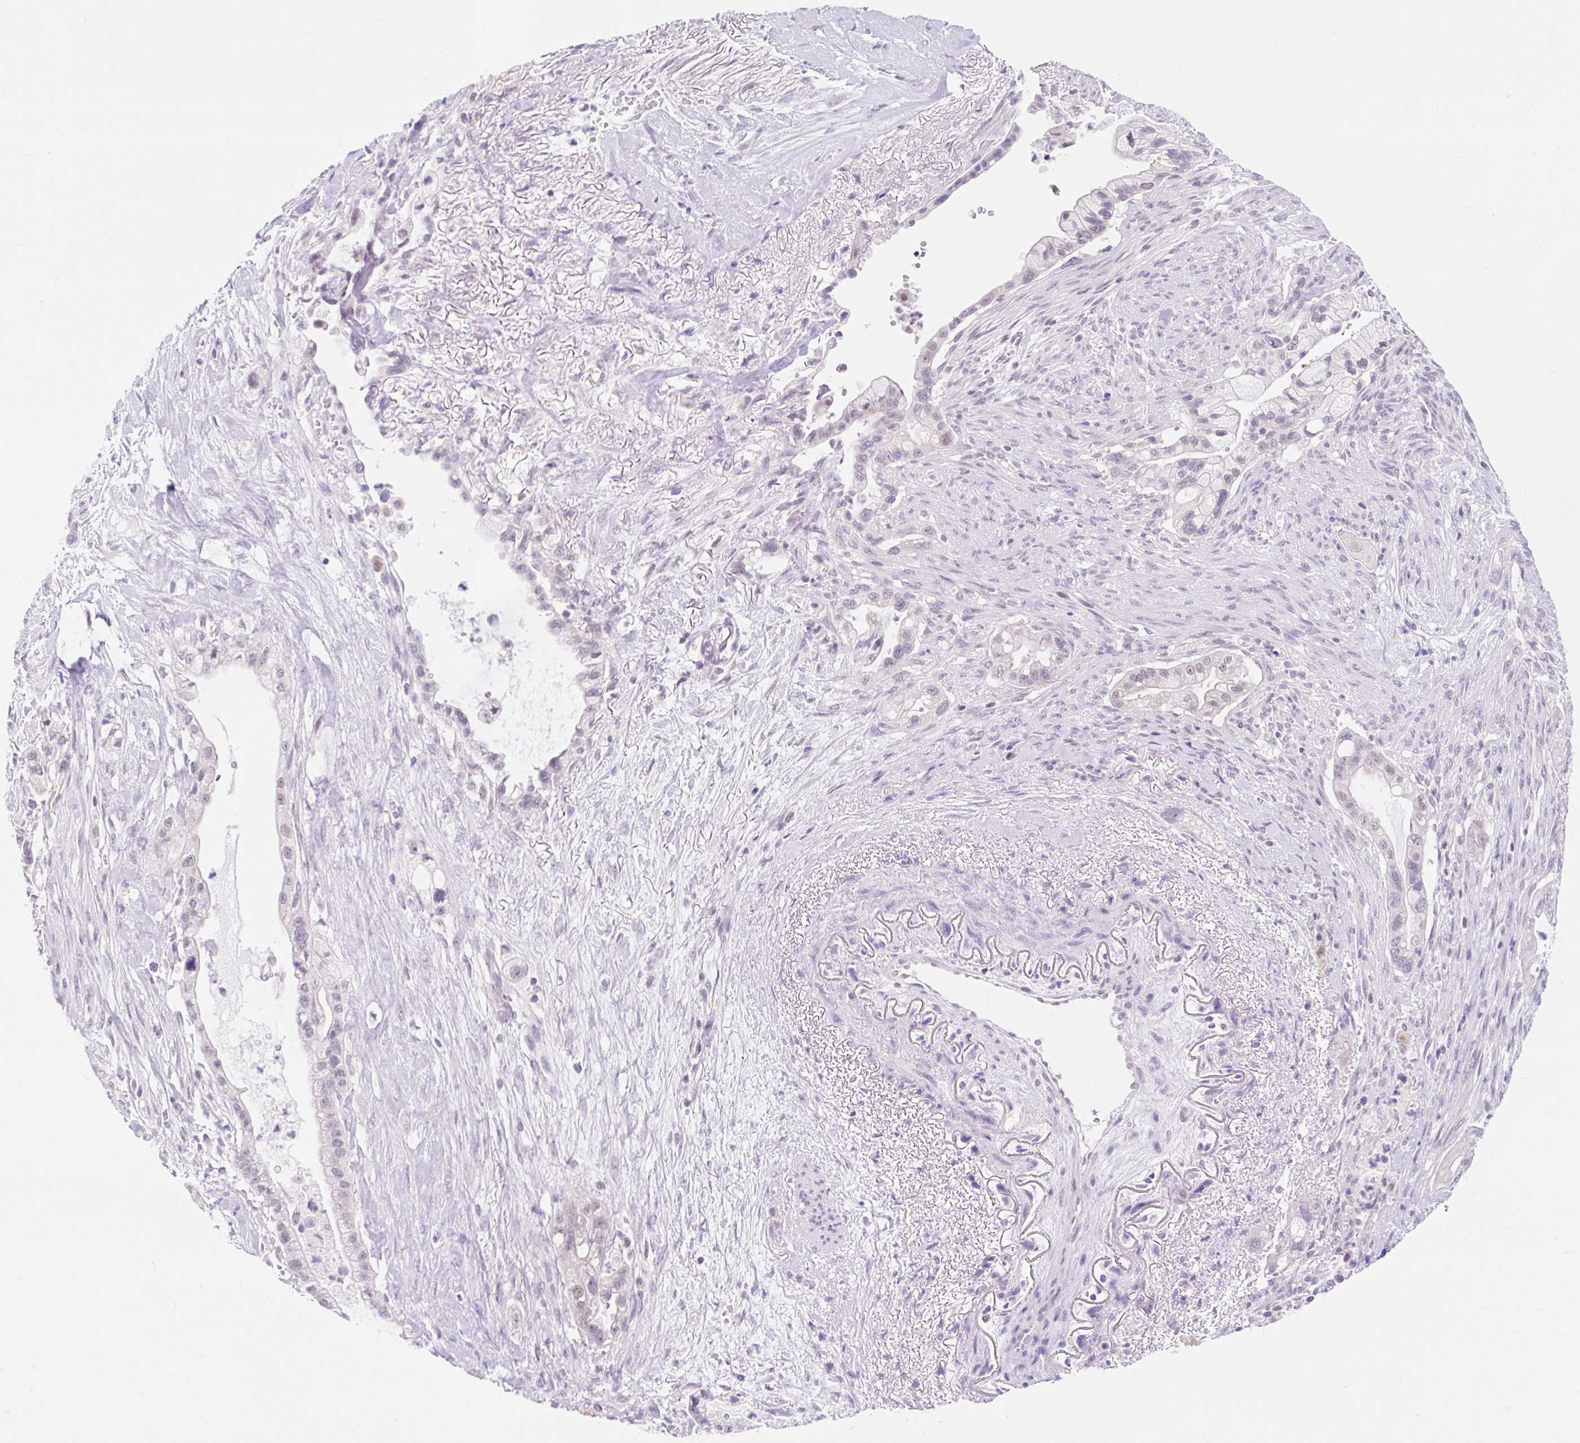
{"staining": {"intensity": "negative", "quantity": "none", "location": "none"}, "tissue": "pancreatic cancer", "cell_type": "Tumor cells", "image_type": "cancer", "snomed": [{"axis": "morphology", "description": "Adenocarcinoma, NOS"}, {"axis": "topography", "description": "Pancreas"}], "caption": "The micrograph demonstrates no significant positivity in tumor cells of pancreatic adenocarcinoma. (Stains: DAB immunohistochemistry with hematoxylin counter stain, Microscopy: brightfield microscopy at high magnification).", "gene": "ITPK1", "patient": {"sex": "male", "age": 44}}